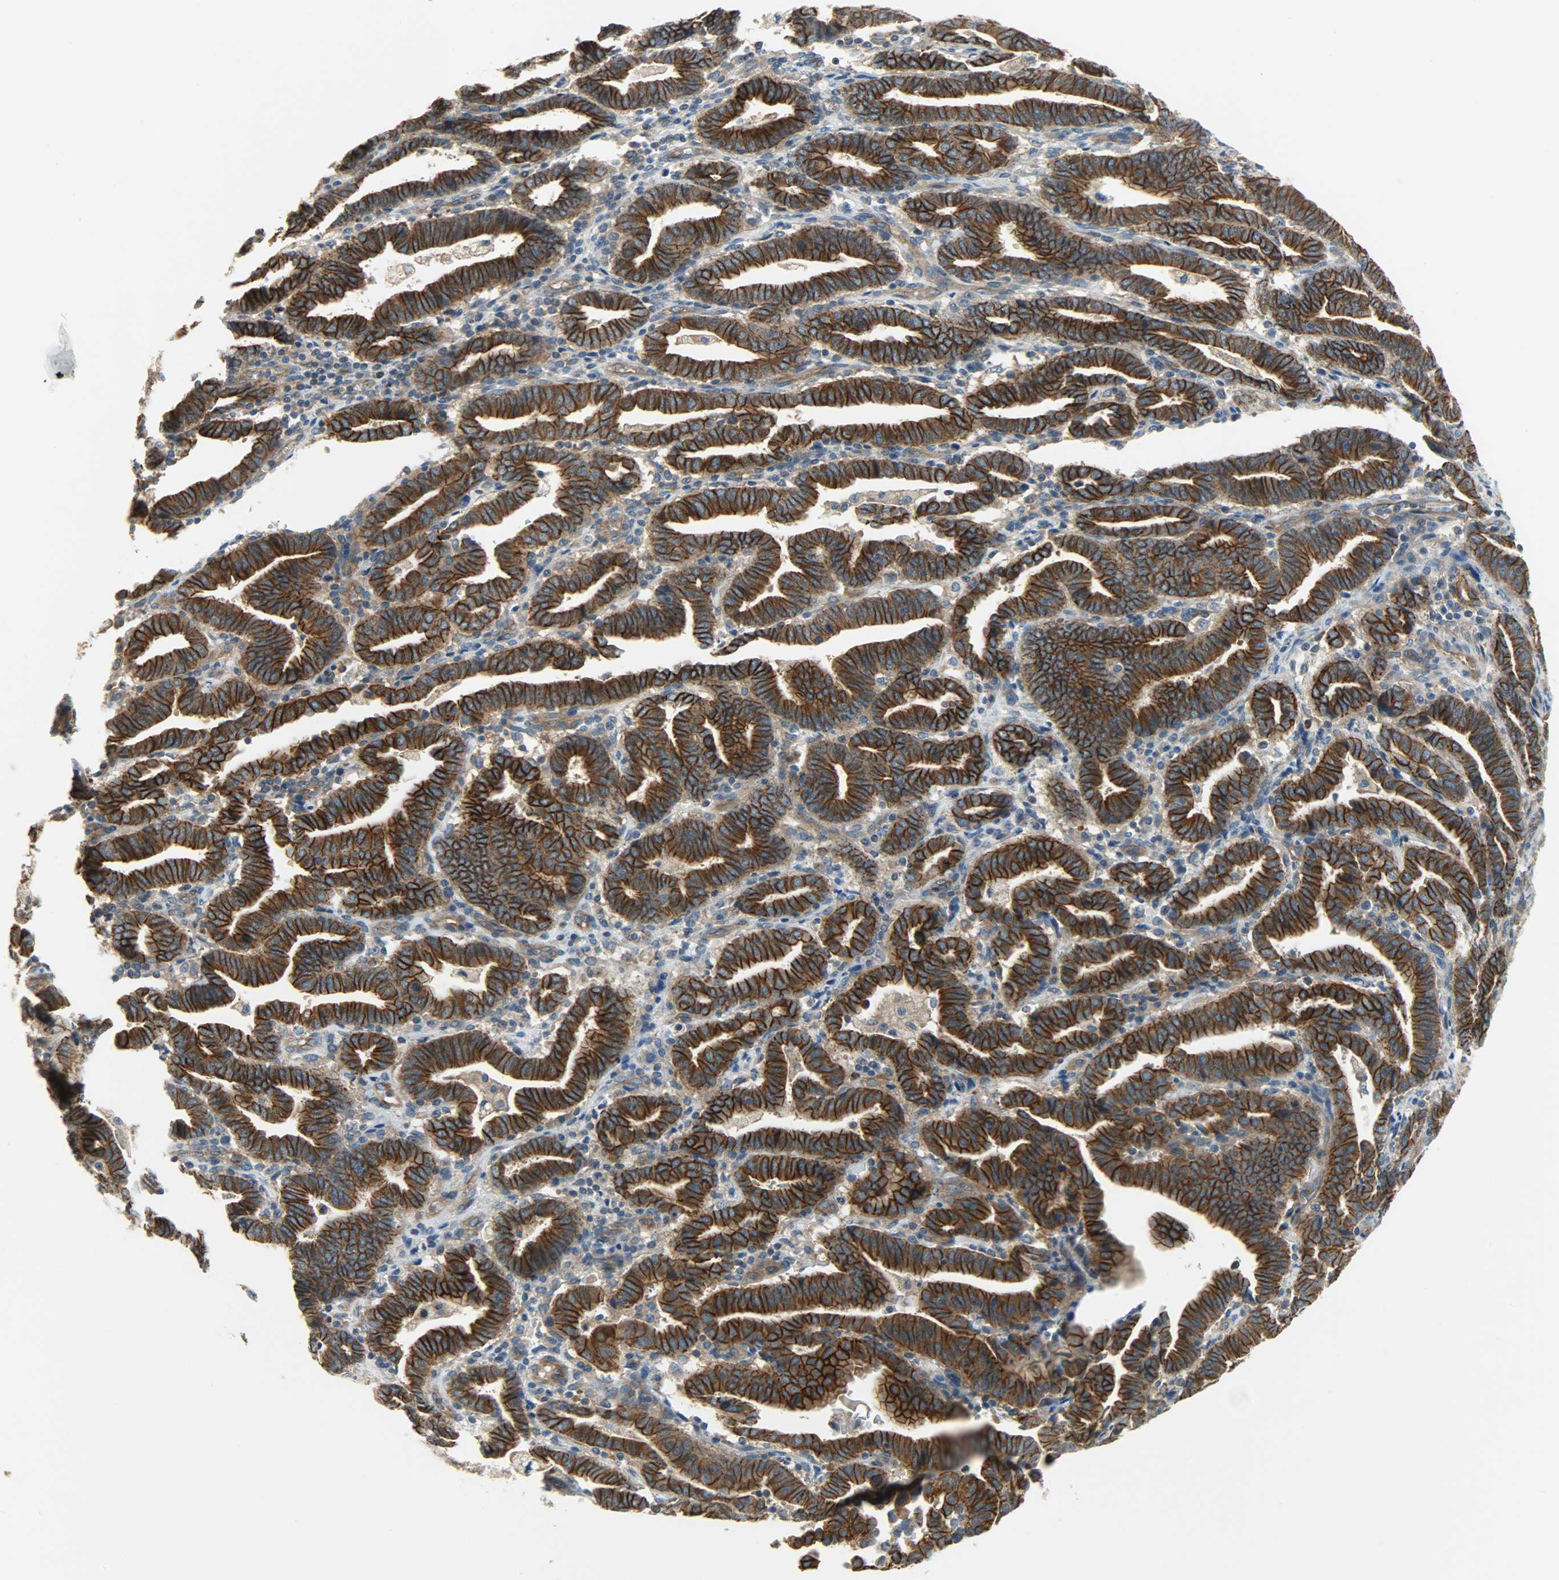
{"staining": {"intensity": "strong", "quantity": ">75%", "location": "cytoplasmic/membranous"}, "tissue": "endometrial cancer", "cell_type": "Tumor cells", "image_type": "cancer", "snomed": [{"axis": "morphology", "description": "Adenocarcinoma, NOS"}, {"axis": "topography", "description": "Uterus"}], "caption": "The photomicrograph shows immunohistochemical staining of adenocarcinoma (endometrial). There is strong cytoplasmic/membranous positivity is identified in approximately >75% of tumor cells.", "gene": "KIAA1217", "patient": {"sex": "female", "age": 83}}